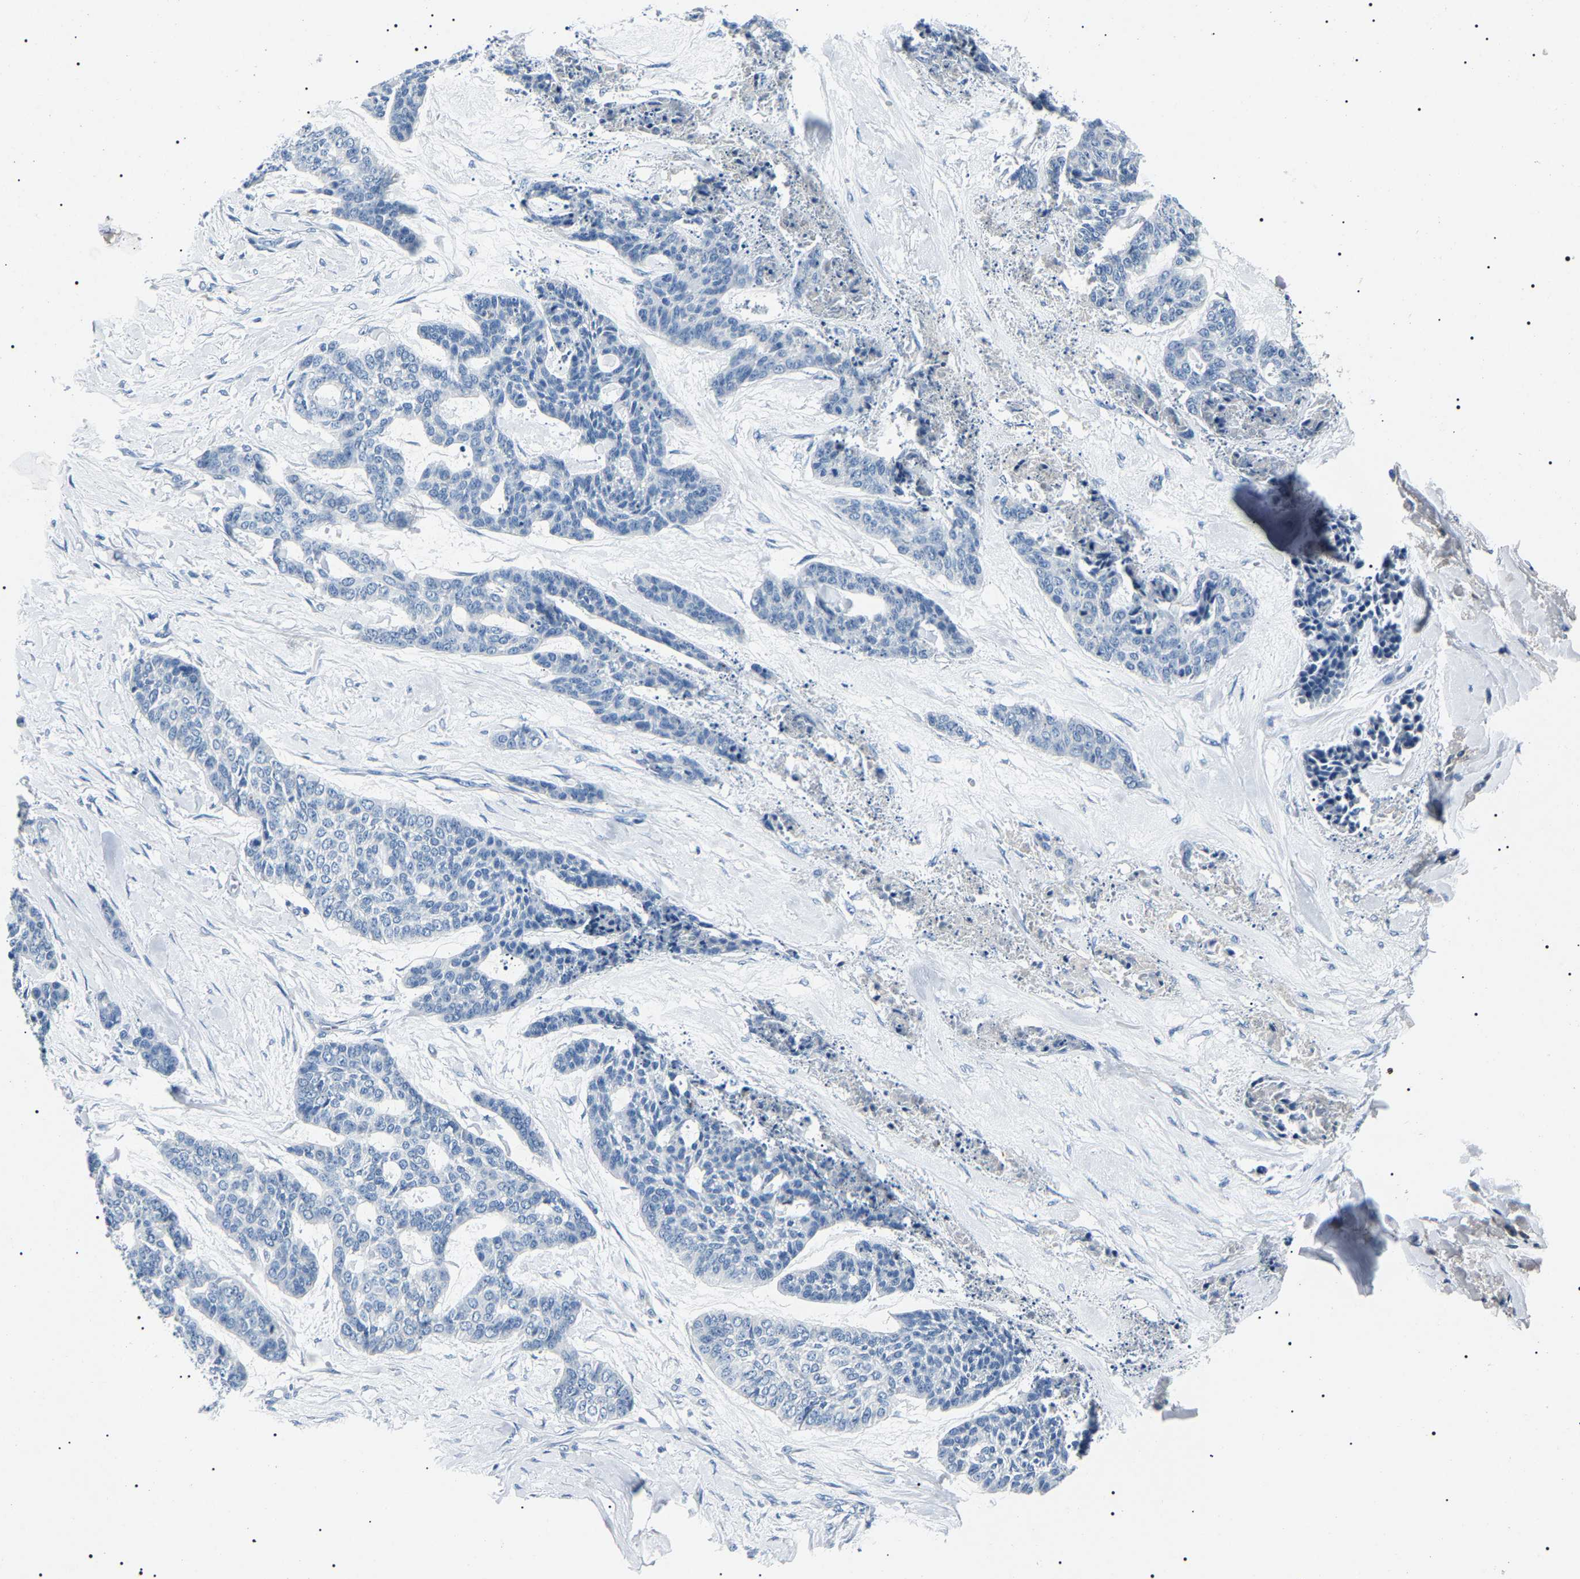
{"staining": {"intensity": "negative", "quantity": "none", "location": "none"}, "tissue": "skin cancer", "cell_type": "Tumor cells", "image_type": "cancer", "snomed": [{"axis": "morphology", "description": "Basal cell carcinoma"}, {"axis": "topography", "description": "Skin"}], "caption": "Protein analysis of skin cancer shows no significant positivity in tumor cells.", "gene": "KLK15", "patient": {"sex": "female", "age": 64}}